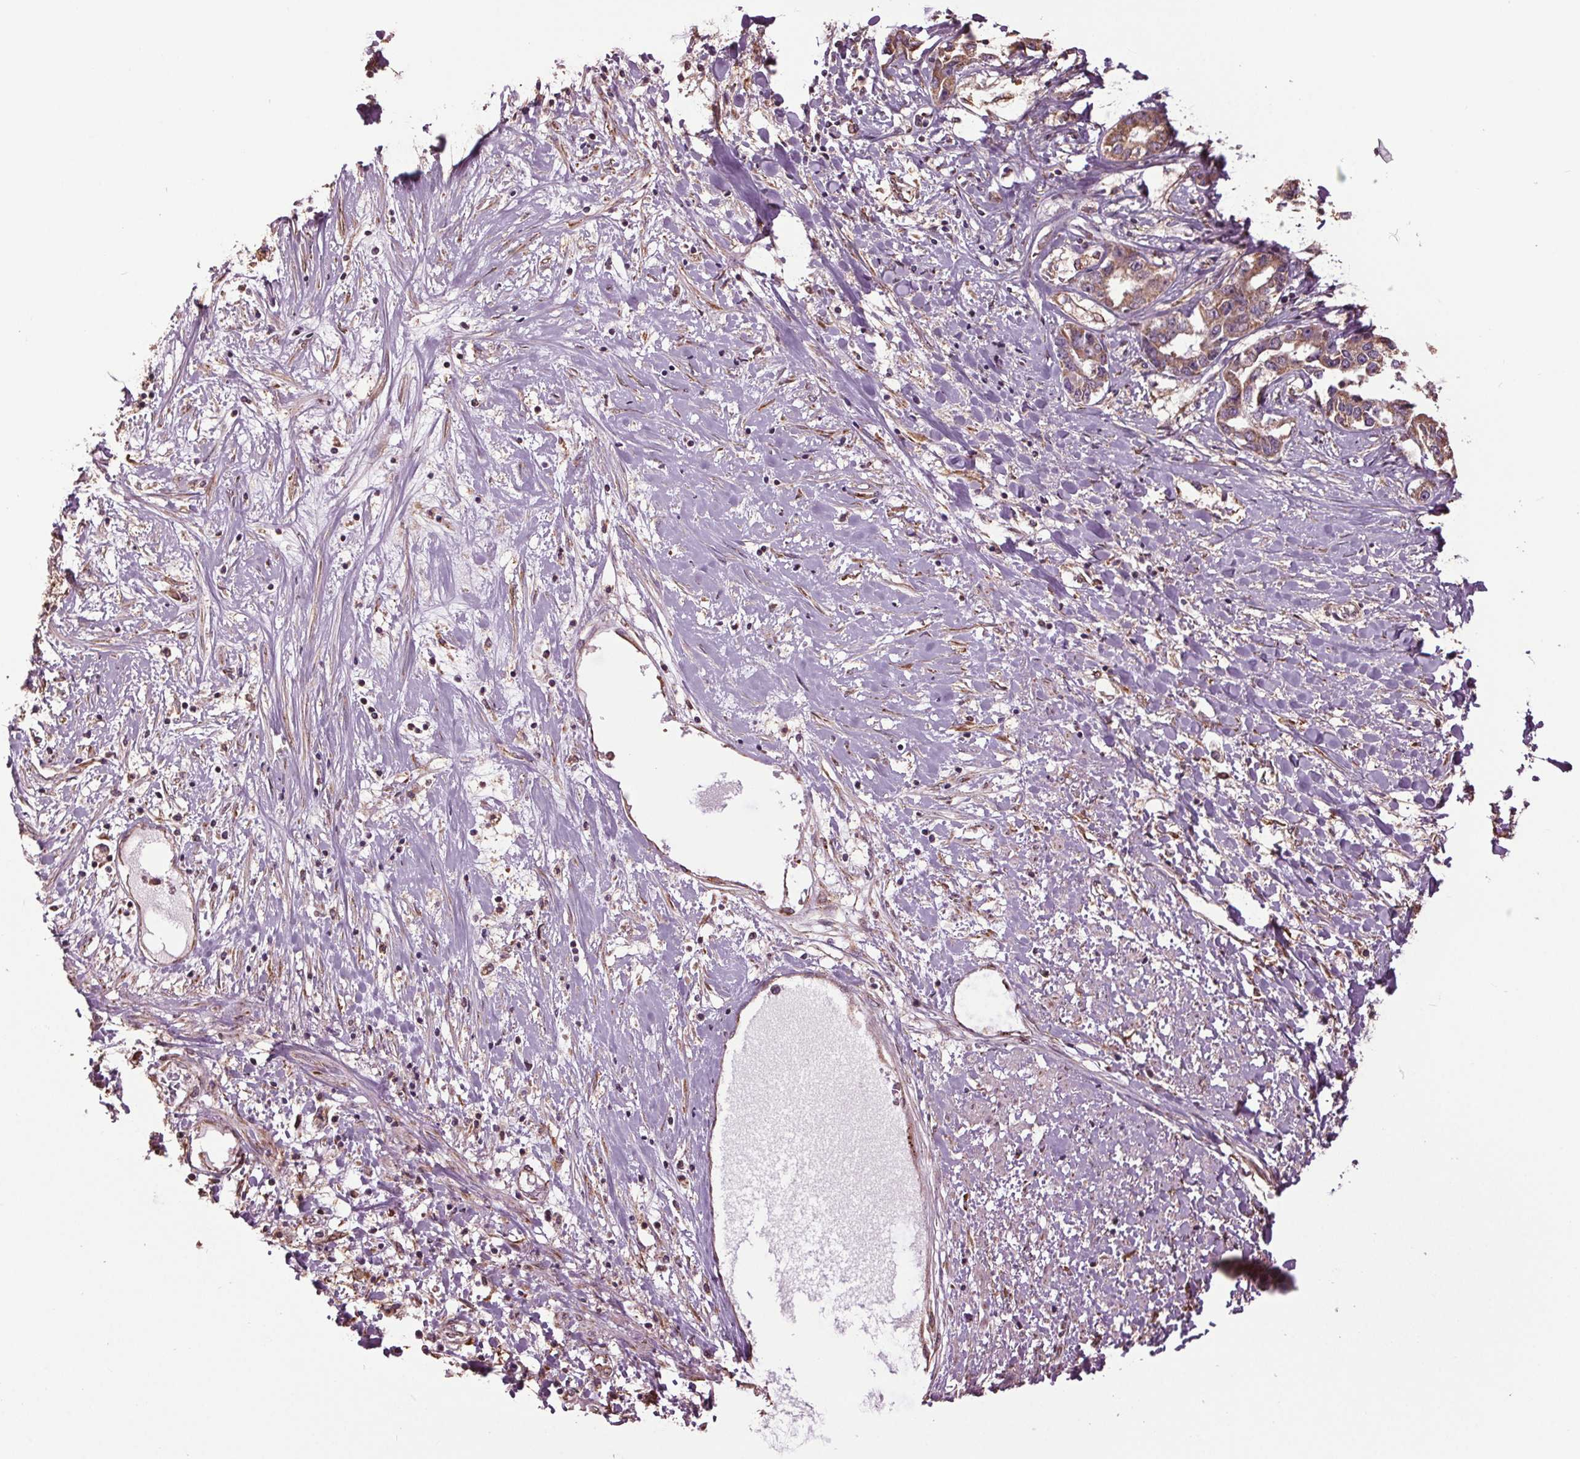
{"staining": {"intensity": "moderate", "quantity": ">75%", "location": "cytoplasmic/membranous"}, "tissue": "liver cancer", "cell_type": "Tumor cells", "image_type": "cancer", "snomed": [{"axis": "morphology", "description": "Cholangiocarcinoma"}, {"axis": "topography", "description": "Liver"}], "caption": "Protein expression by immunohistochemistry reveals moderate cytoplasmic/membranous expression in approximately >75% of tumor cells in liver cholangiocarcinoma. (DAB IHC, brown staining for protein, blue staining for nuclei).", "gene": "RNPEP", "patient": {"sex": "male", "age": 59}}